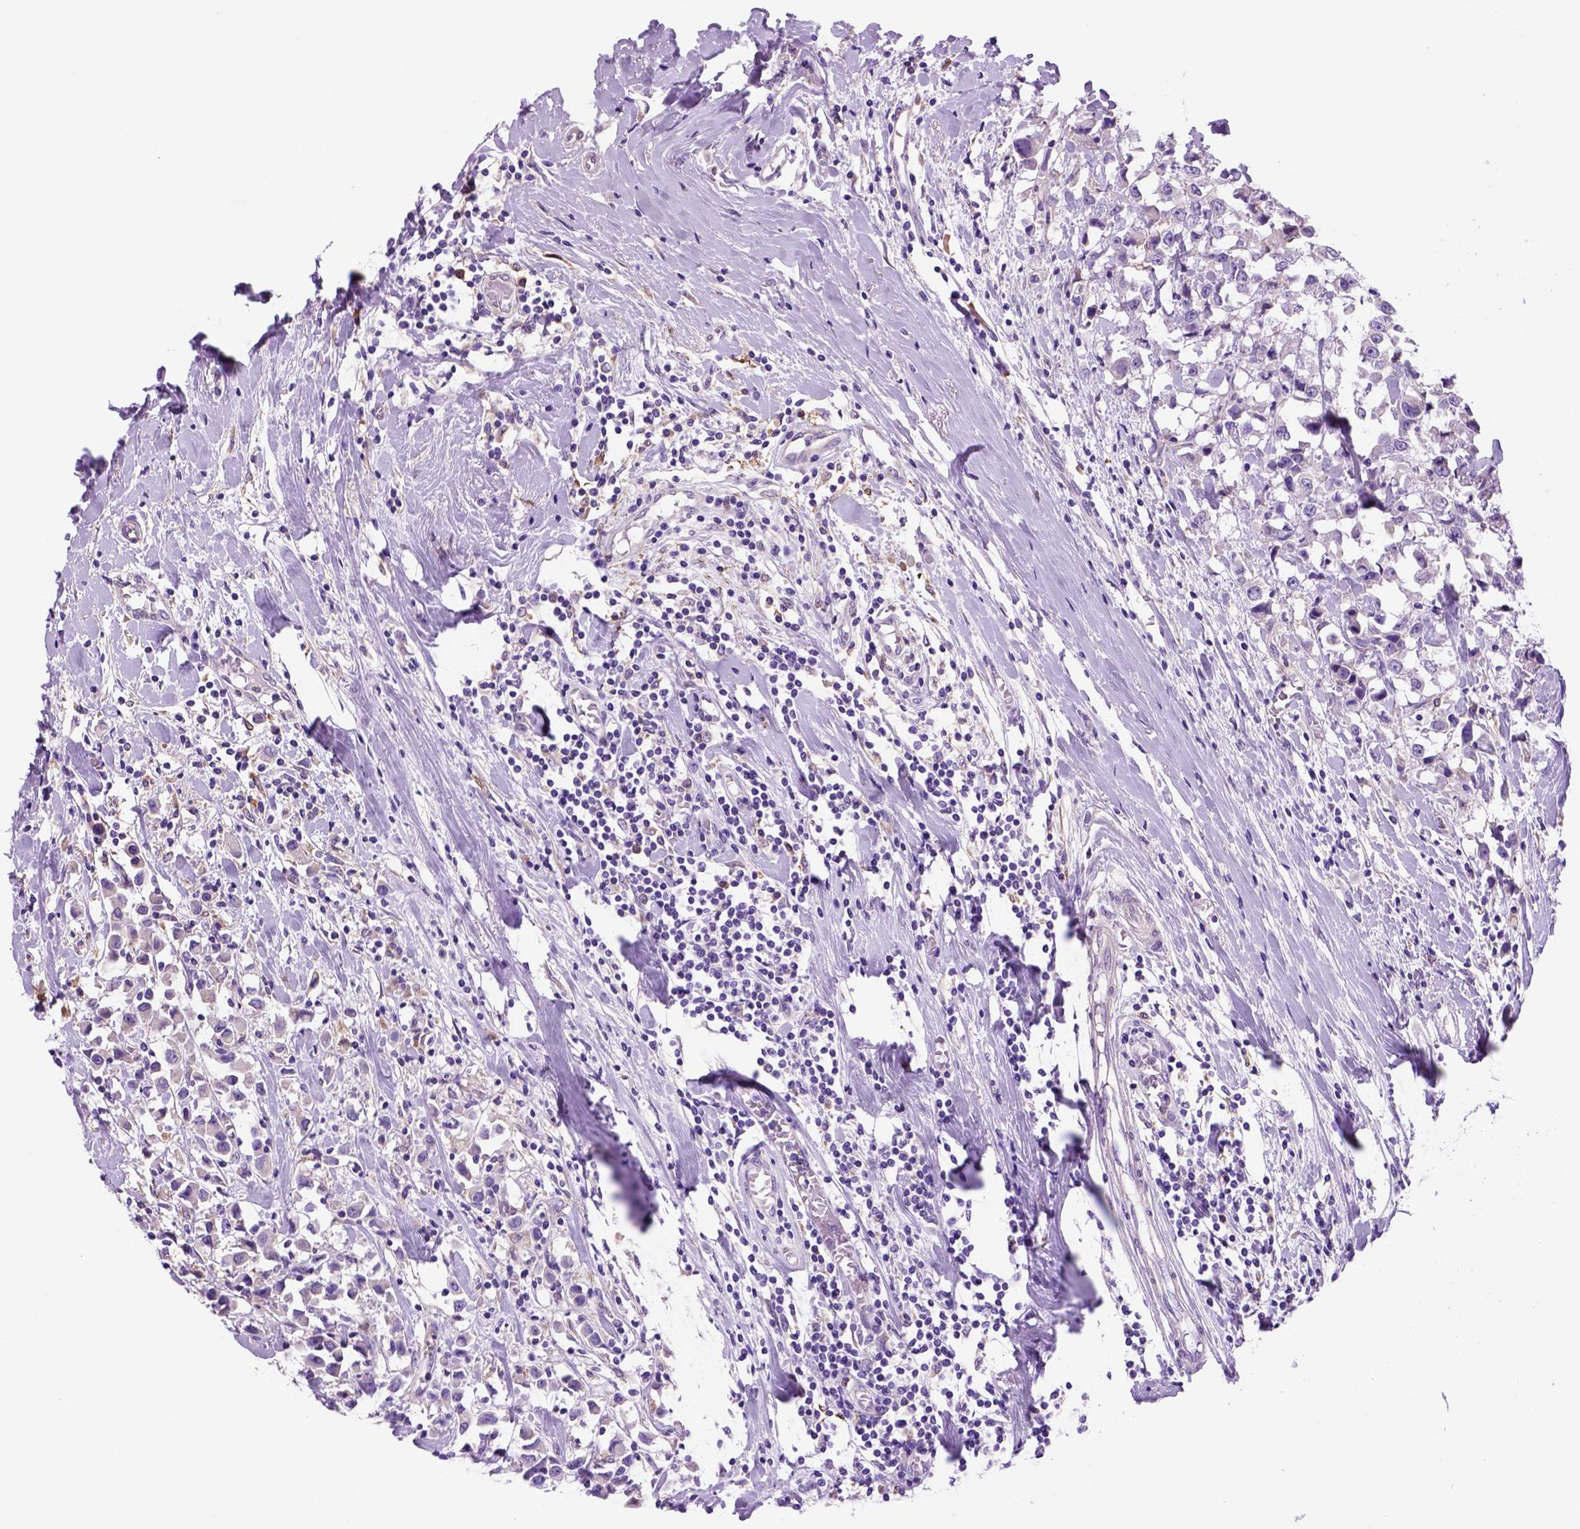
{"staining": {"intensity": "negative", "quantity": "none", "location": "none"}, "tissue": "breast cancer", "cell_type": "Tumor cells", "image_type": "cancer", "snomed": [{"axis": "morphology", "description": "Duct carcinoma"}, {"axis": "topography", "description": "Breast"}], "caption": "There is no significant expression in tumor cells of infiltrating ductal carcinoma (breast). (Brightfield microscopy of DAB (3,3'-diaminobenzidine) IHC at high magnification).", "gene": "PIAS3", "patient": {"sex": "female", "age": 61}}